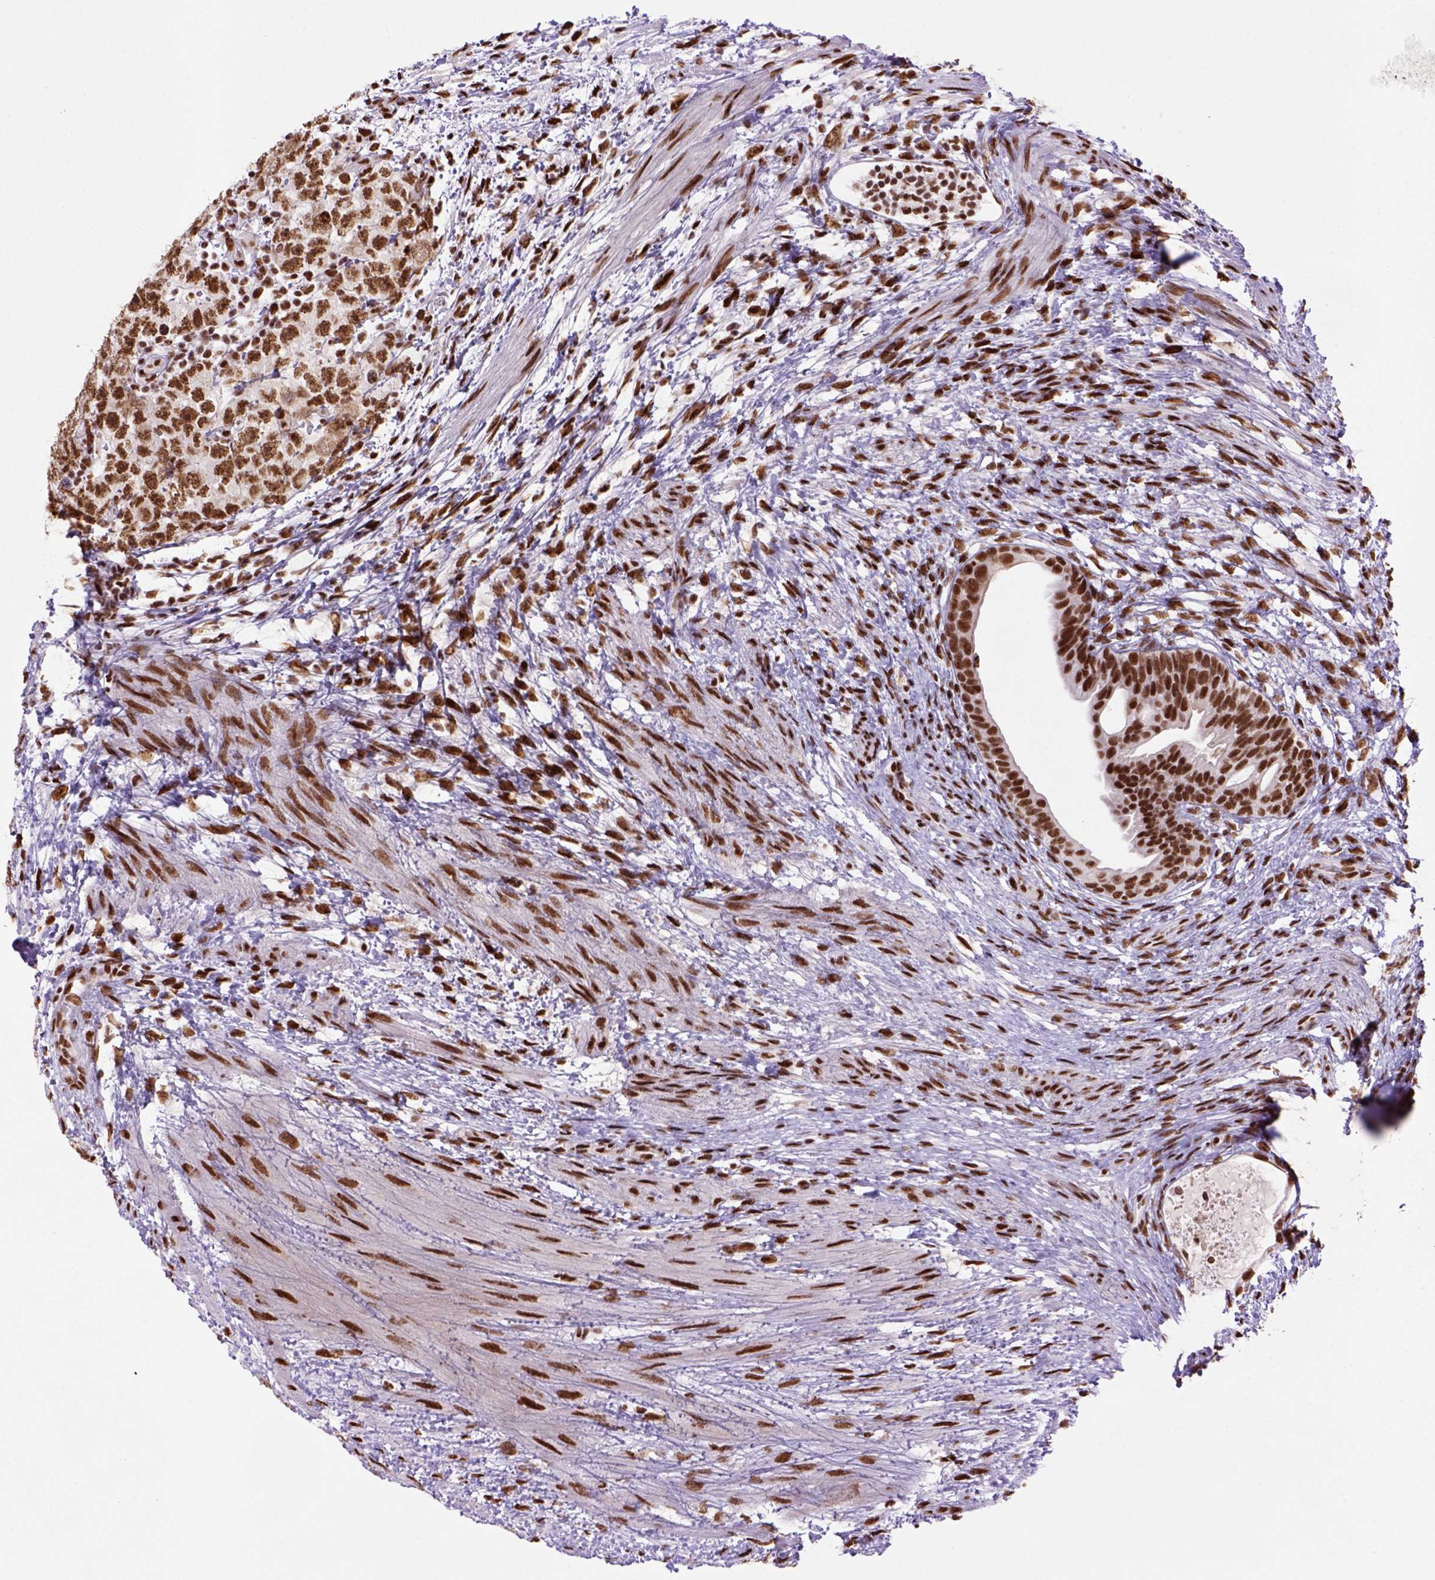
{"staining": {"intensity": "strong", "quantity": ">75%", "location": "nuclear"}, "tissue": "testis cancer", "cell_type": "Tumor cells", "image_type": "cancer", "snomed": [{"axis": "morphology", "description": "Carcinoma, Embryonal, NOS"}, {"axis": "topography", "description": "Testis"}], "caption": "A high-resolution photomicrograph shows immunohistochemistry staining of testis embryonal carcinoma, which demonstrates strong nuclear positivity in about >75% of tumor cells.", "gene": "NSMCE2", "patient": {"sex": "male", "age": 24}}